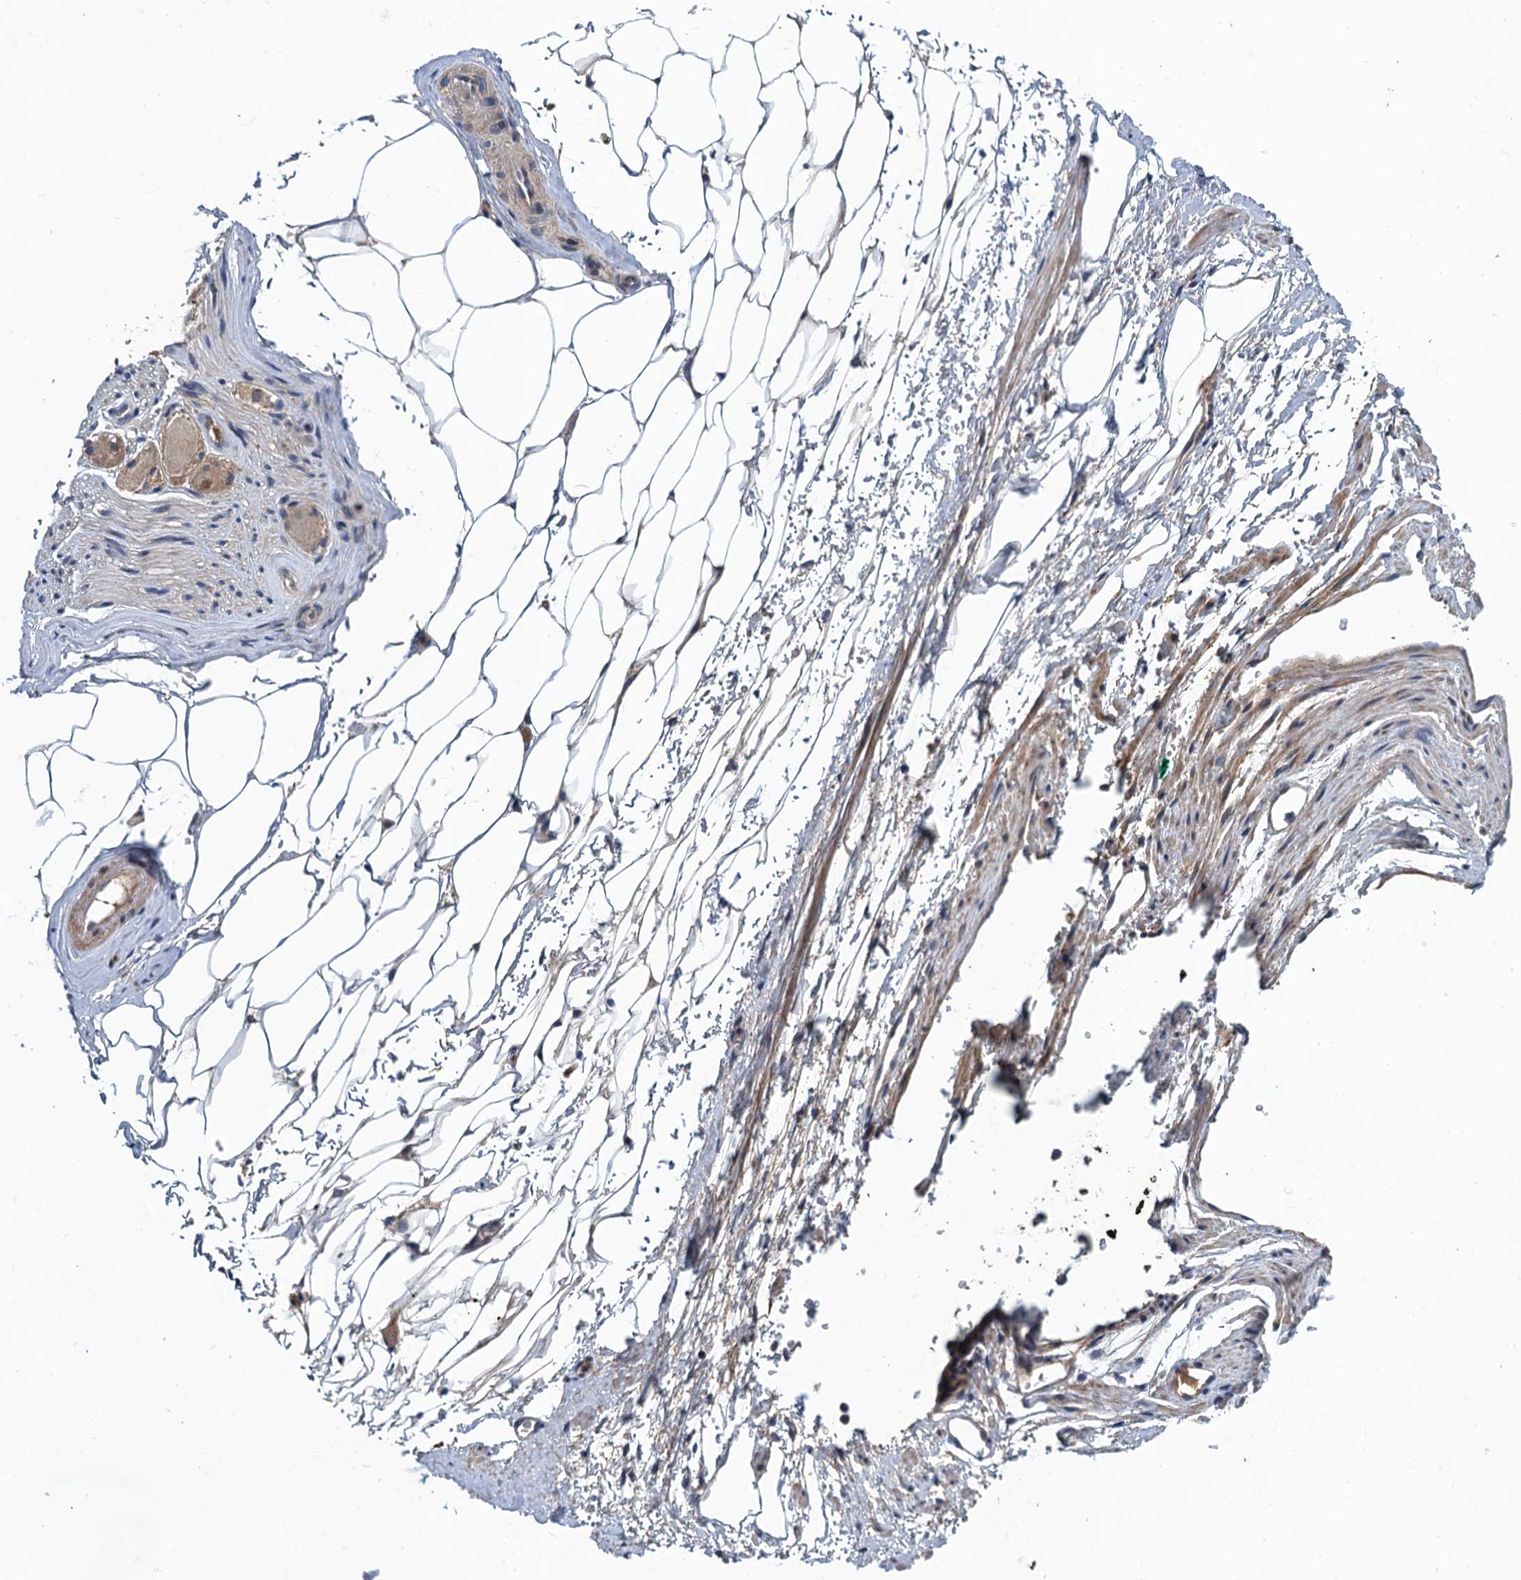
{"staining": {"intensity": "negative", "quantity": "none", "location": "none"}, "tissue": "adipose tissue", "cell_type": "Adipocytes", "image_type": "normal", "snomed": [{"axis": "morphology", "description": "Normal tissue, NOS"}, {"axis": "morphology", "description": "Adenocarcinoma, Low grade"}, {"axis": "topography", "description": "Prostate"}, {"axis": "topography", "description": "Peripheral nerve tissue"}], "caption": "IHC histopathology image of unremarkable adipose tissue: adipose tissue stained with DAB (3,3'-diaminobenzidine) exhibits no significant protein expression in adipocytes. (DAB (3,3'-diaminobenzidine) immunohistochemistry (IHC) with hematoxylin counter stain).", "gene": "MDM1", "patient": {"sex": "male", "age": 63}}